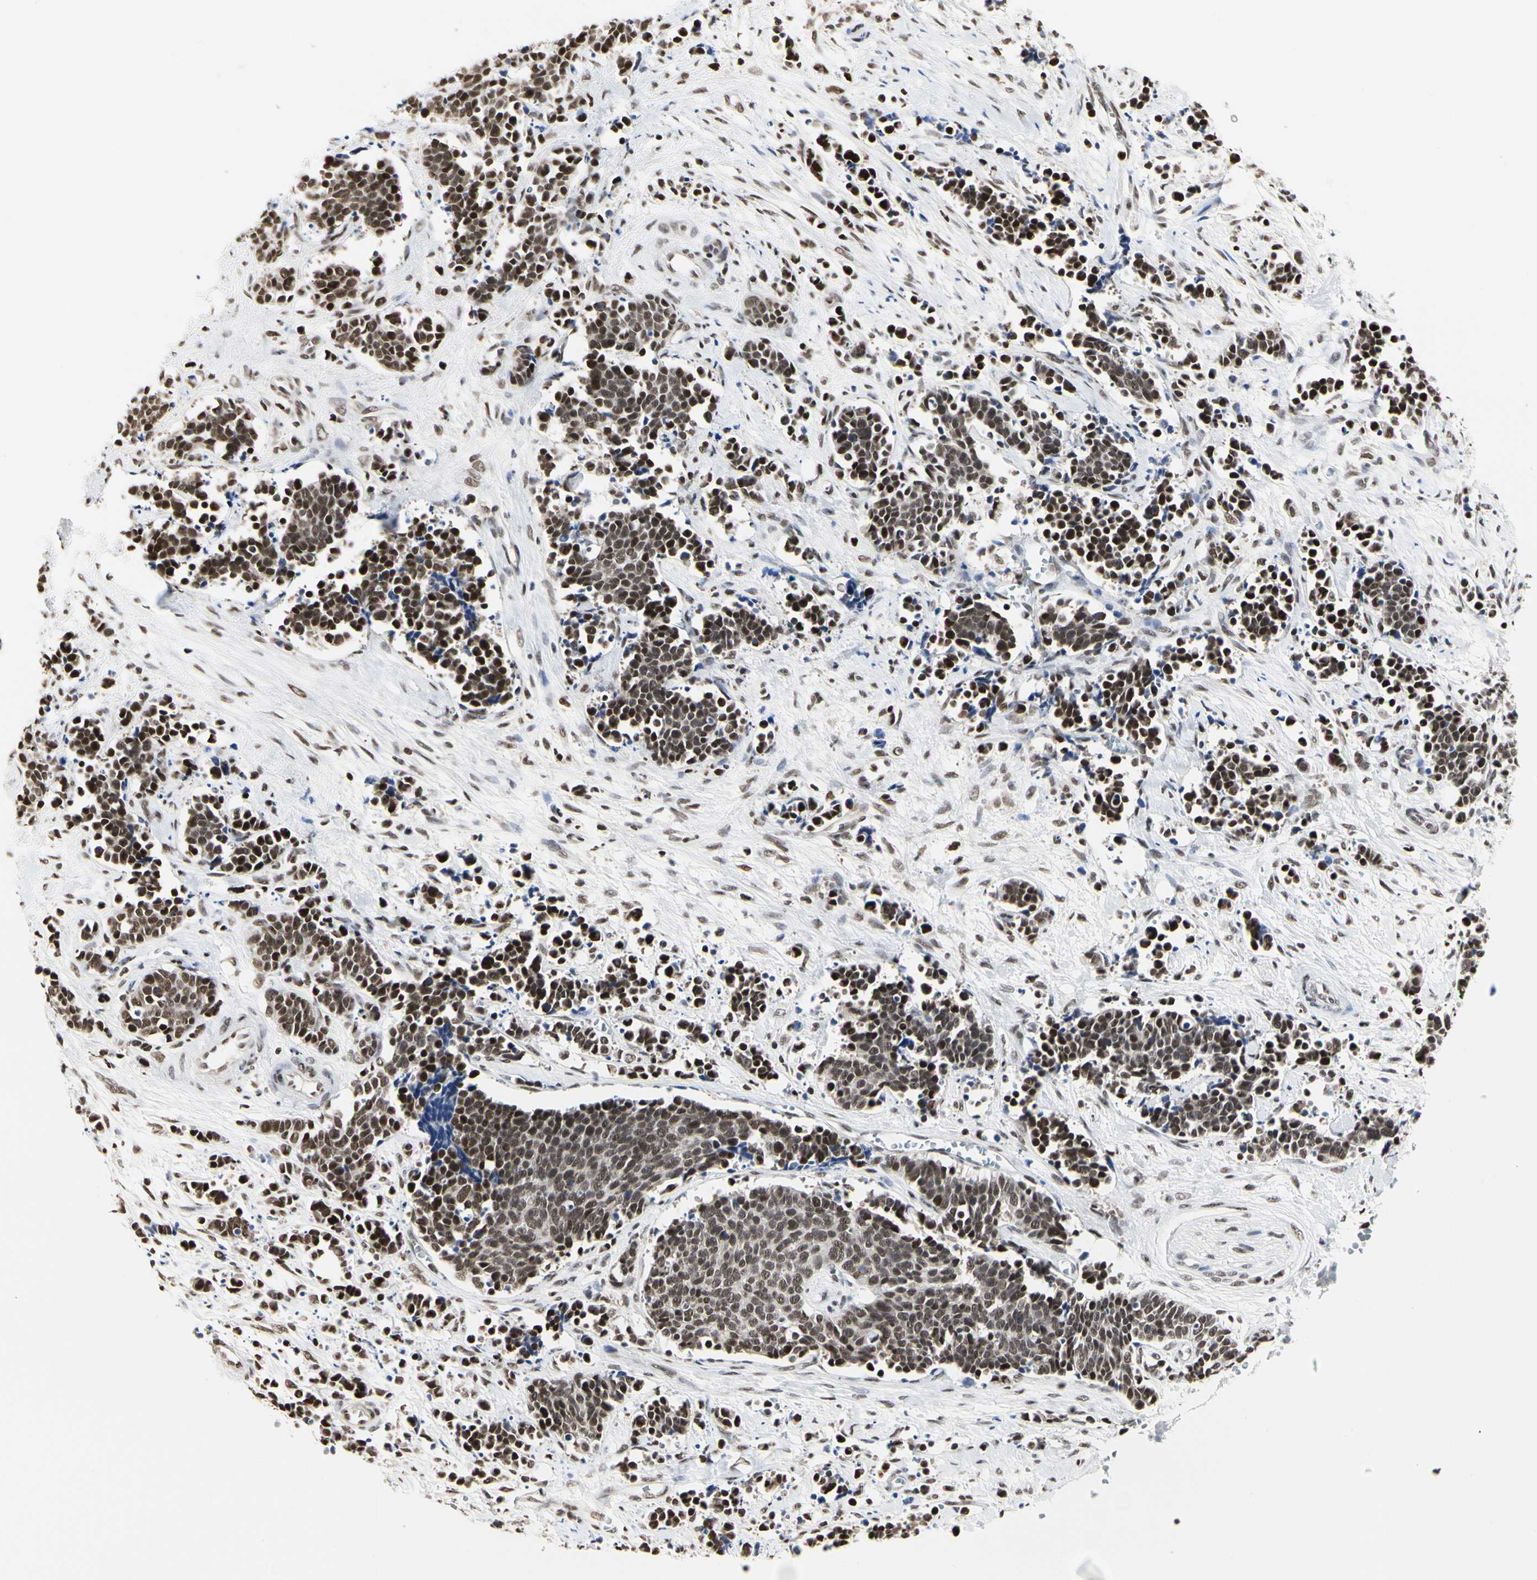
{"staining": {"intensity": "strong", "quantity": ">75%", "location": "nuclear"}, "tissue": "cervical cancer", "cell_type": "Tumor cells", "image_type": "cancer", "snomed": [{"axis": "morphology", "description": "Squamous cell carcinoma, NOS"}, {"axis": "topography", "description": "Cervix"}], "caption": "Human squamous cell carcinoma (cervical) stained with a brown dye displays strong nuclear positive staining in about >75% of tumor cells.", "gene": "PRMT3", "patient": {"sex": "female", "age": 35}}